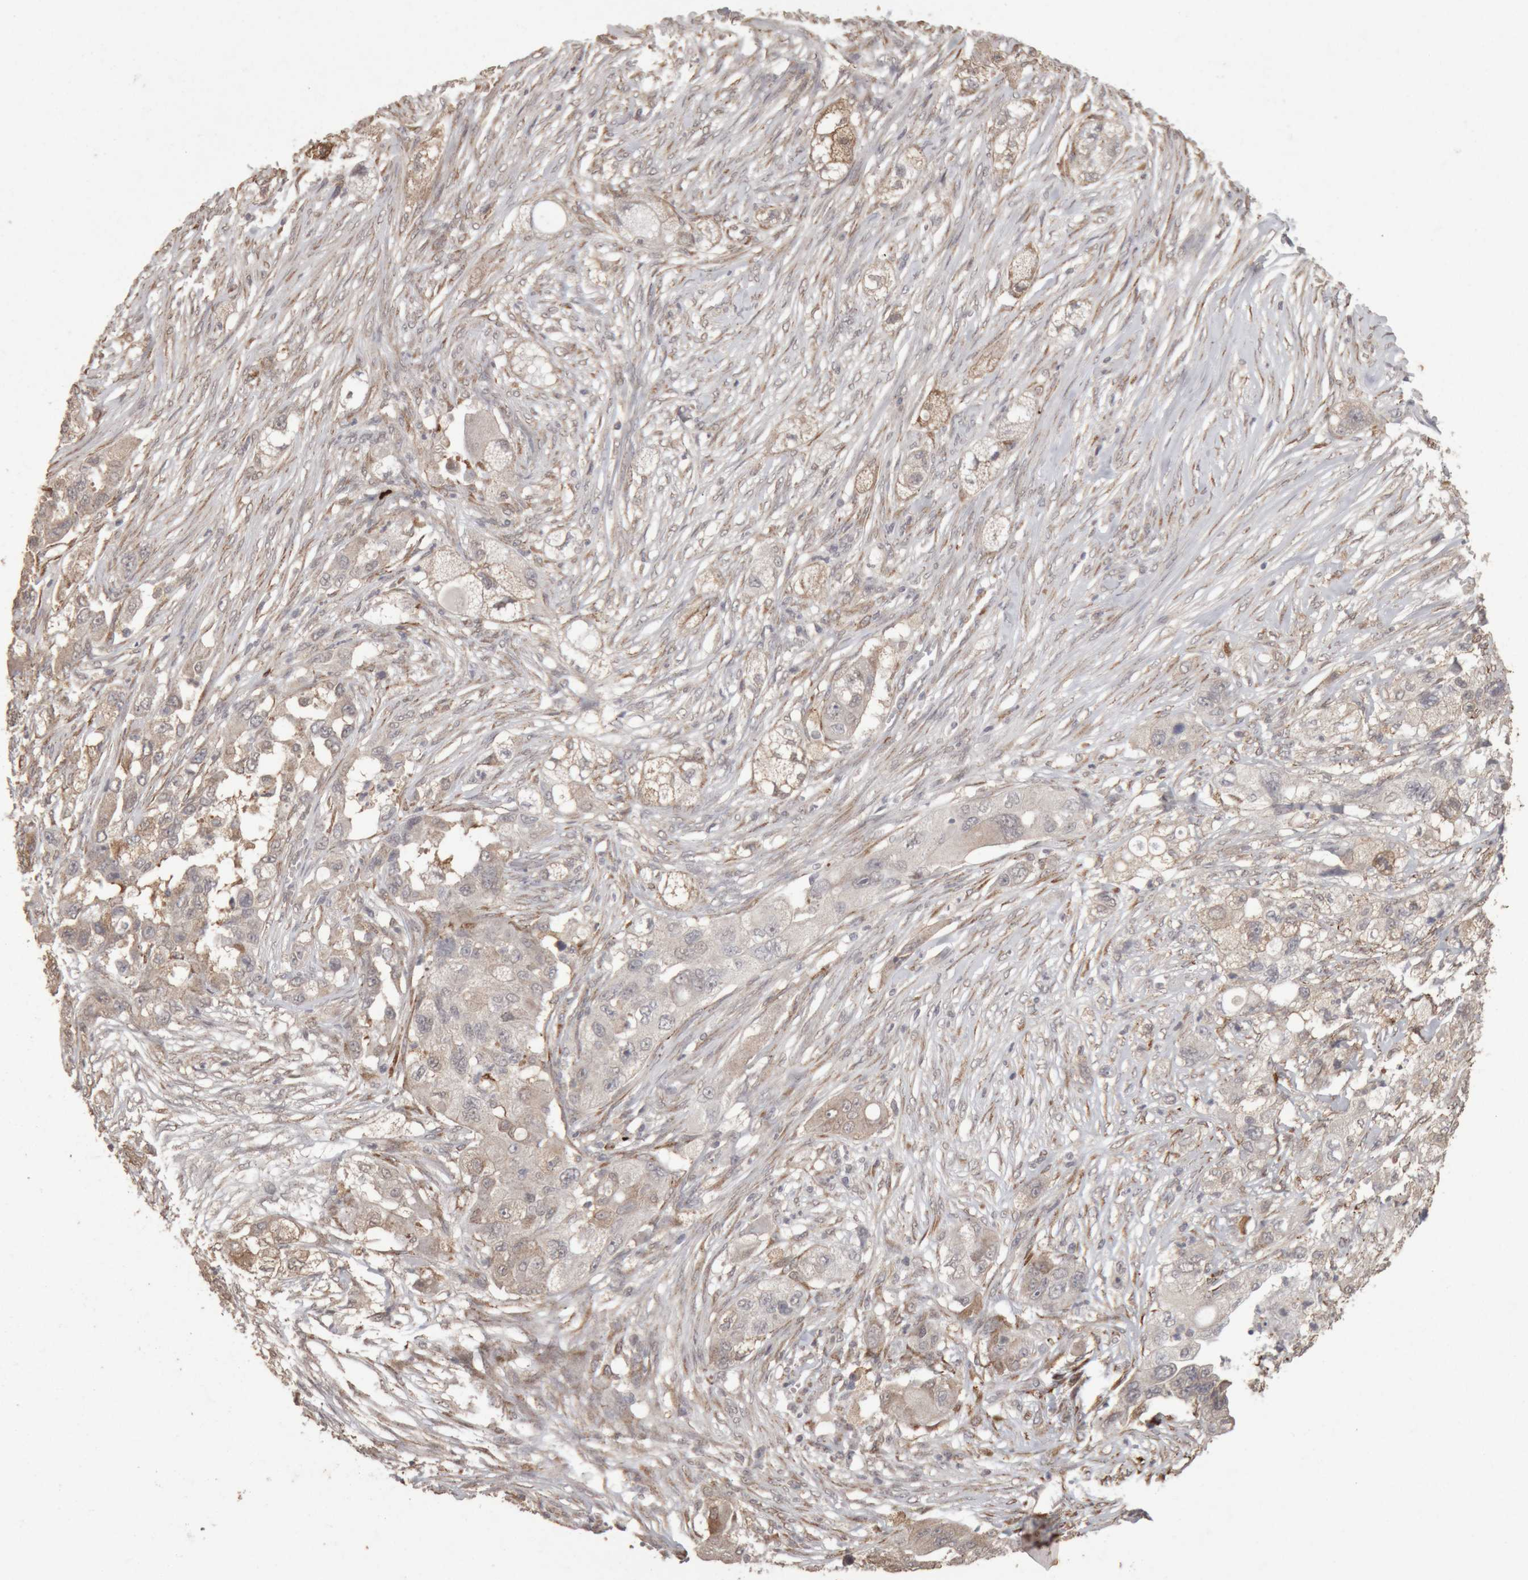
{"staining": {"intensity": "weak", "quantity": "25%-75%", "location": "cytoplasmic/membranous"}, "tissue": "pancreatic cancer", "cell_type": "Tumor cells", "image_type": "cancer", "snomed": [{"axis": "morphology", "description": "Adenocarcinoma, NOS"}, {"axis": "topography", "description": "Pancreas"}], "caption": "Immunohistochemistry (IHC) photomicrograph of adenocarcinoma (pancreatic) stained for a protein (brown), which shows low levels of weak cytoplasmic/membranous expression in approximately 25%-75% of tumor cells.", "gene": "MEP1A", "patient": {"sex": "female", "age": 78}}